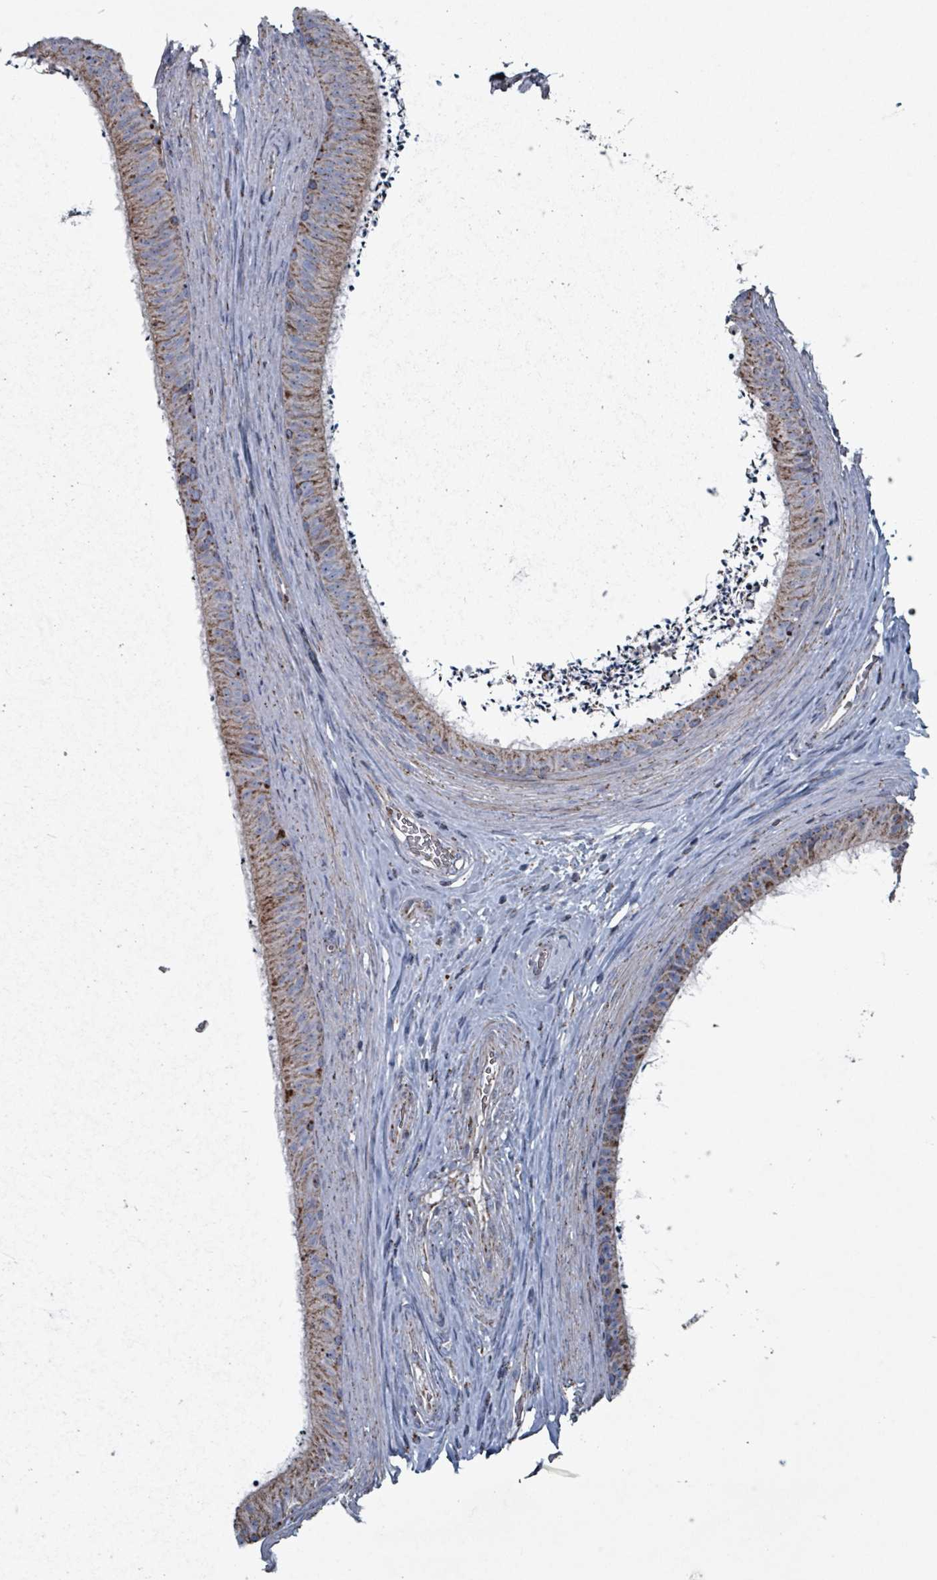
{"staining": {"intensity": "moderate", "quantity": "25%-75%", "location": "cytoplasmic/membranous"}, "tissue": "epididymis", "cell_type": "Glandular cells", "image_type": "normal", "snomed": [{"axis": "morphology", "description": "Normal tissue, NOS"}, {"axis": "topography", "description": "Testis"}, {"axis": "topography", "description": "Epididymis"}], "caption": "High-power microscopy captured an IHC micrograph of normal epididymis, revealing moderate cytoplasmic/membranous staining in about 25%-75% of glandular cells. Using DAB (brown) and hematoxylin (blue) stains, captured at high magnification using brightfield microscopy.", "gene": "ABHD18", "patient": {"sex": "male", "age": 41}}